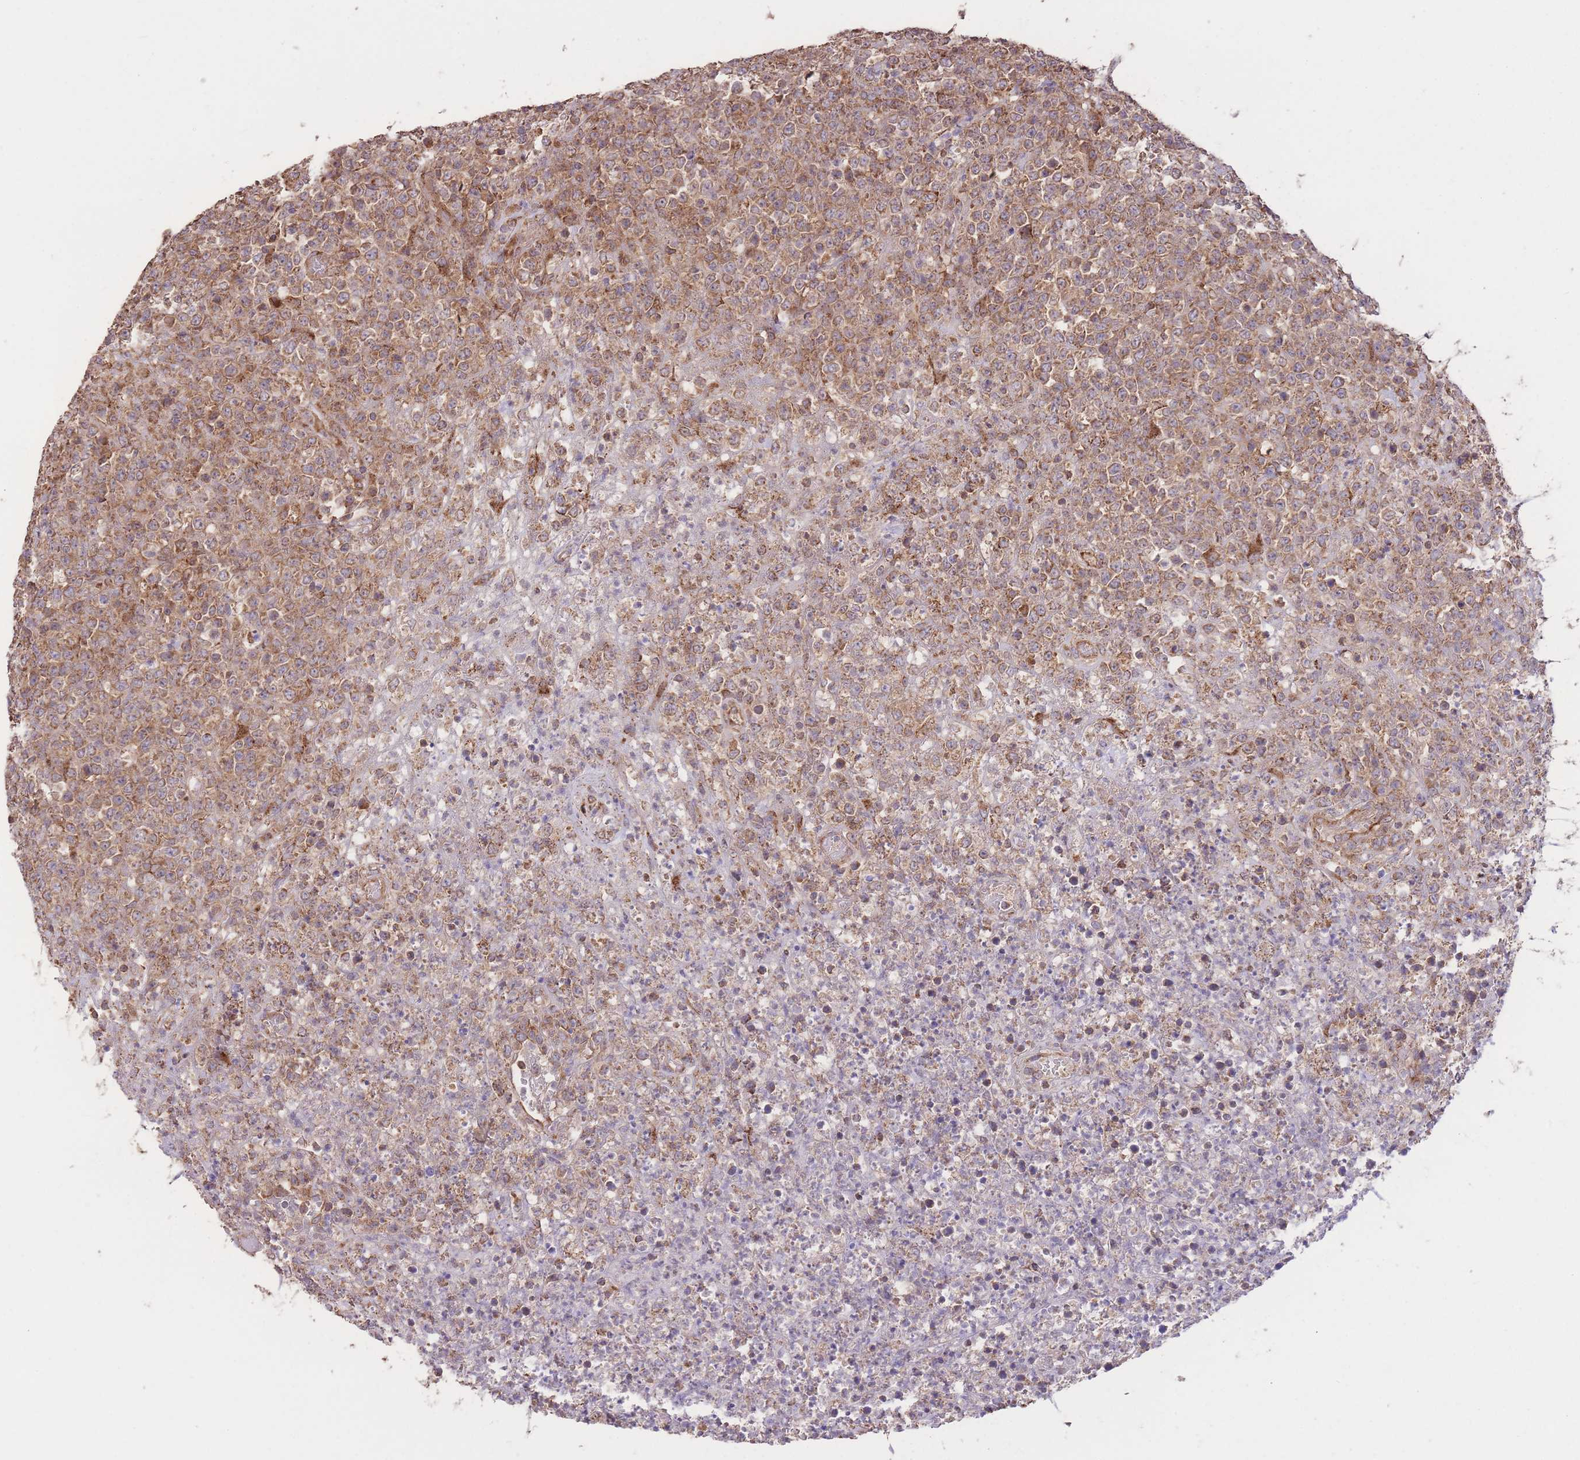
{"staining": {"intensity": "moderate", "quantity": ">75%", "location": "cytoplasmic/membranous"}, "tissue": "lymphoma", "cell_type": "Tumor cells", "image_type": "cancer", "snomed": [{"axis": "morphology", "description": "Malignant lymphoma, non-Hodgkin's type, High grade"}, {"axis": "topography", "description": "Colon"}], "caption": "Protein positivity by immunohistochemistry (IHC) shows moderate cytoplasmic/membranous positivity in approximately >75% of tumor cells in lymphoma. Immunohistochemistry (ihc) stains the protein of interest in brown and the nuclei are stained blue.", "gene": "EEF1AKMT1", "patient": {"sex": "female", "age": 53}}